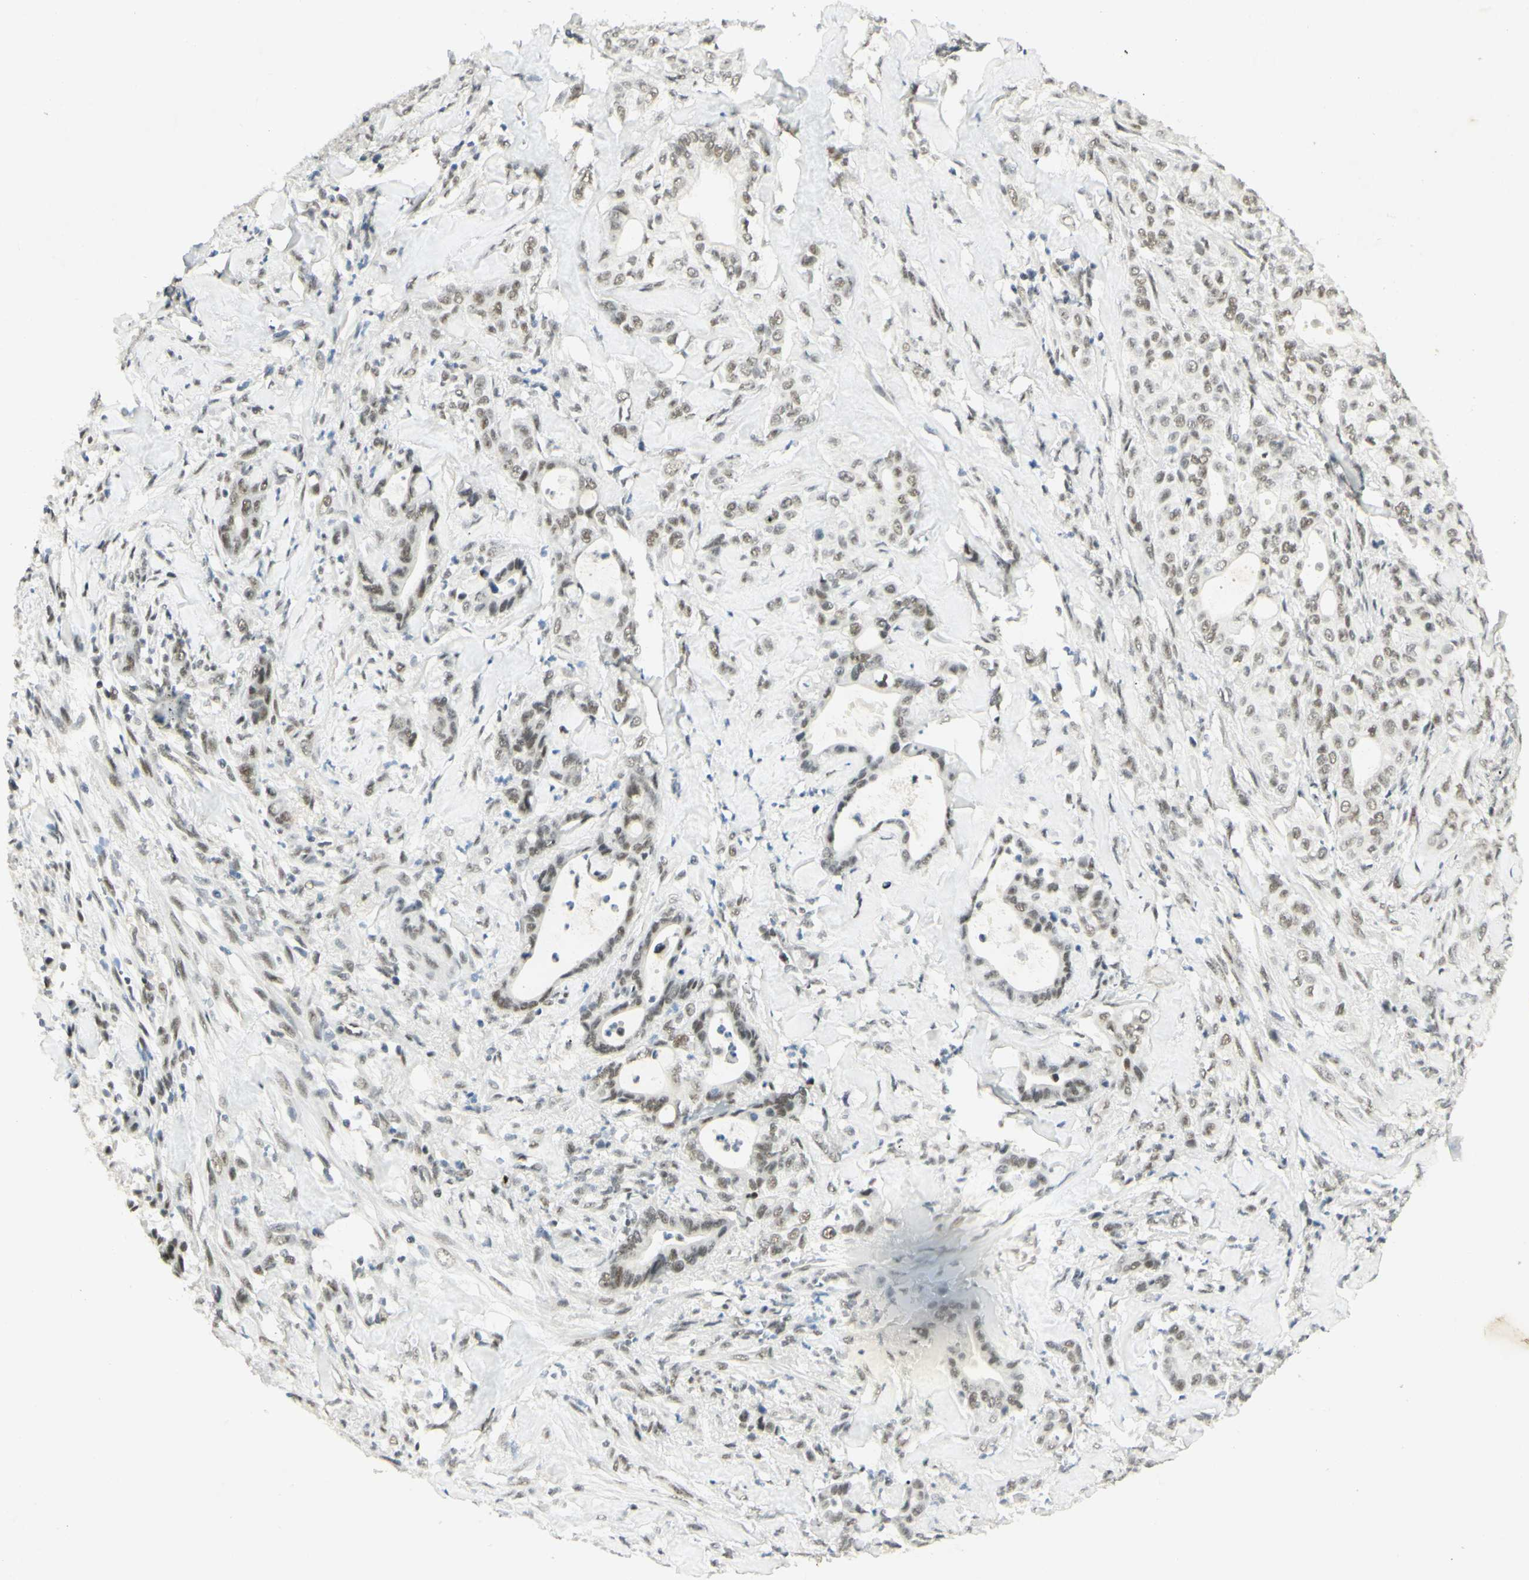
{"staining": {"intensity": "weak", "quantity": ">75%", "location": "nuclear"}, "tissue": "liver cancer", "cell_type": "Tumor cells", "image_type": "cancer", "snomed": [{"axis": "morphology", "description": "Cholangiocarcinoma"}, {"axis": "topography", "description": "Liver"}], "caption": "Tumor cells display low levels of weak nuclear staining in approximately >75% of cells in liver cancer.", "gene": "PMS2", "patient": {"sex": "female", "age": 67}}